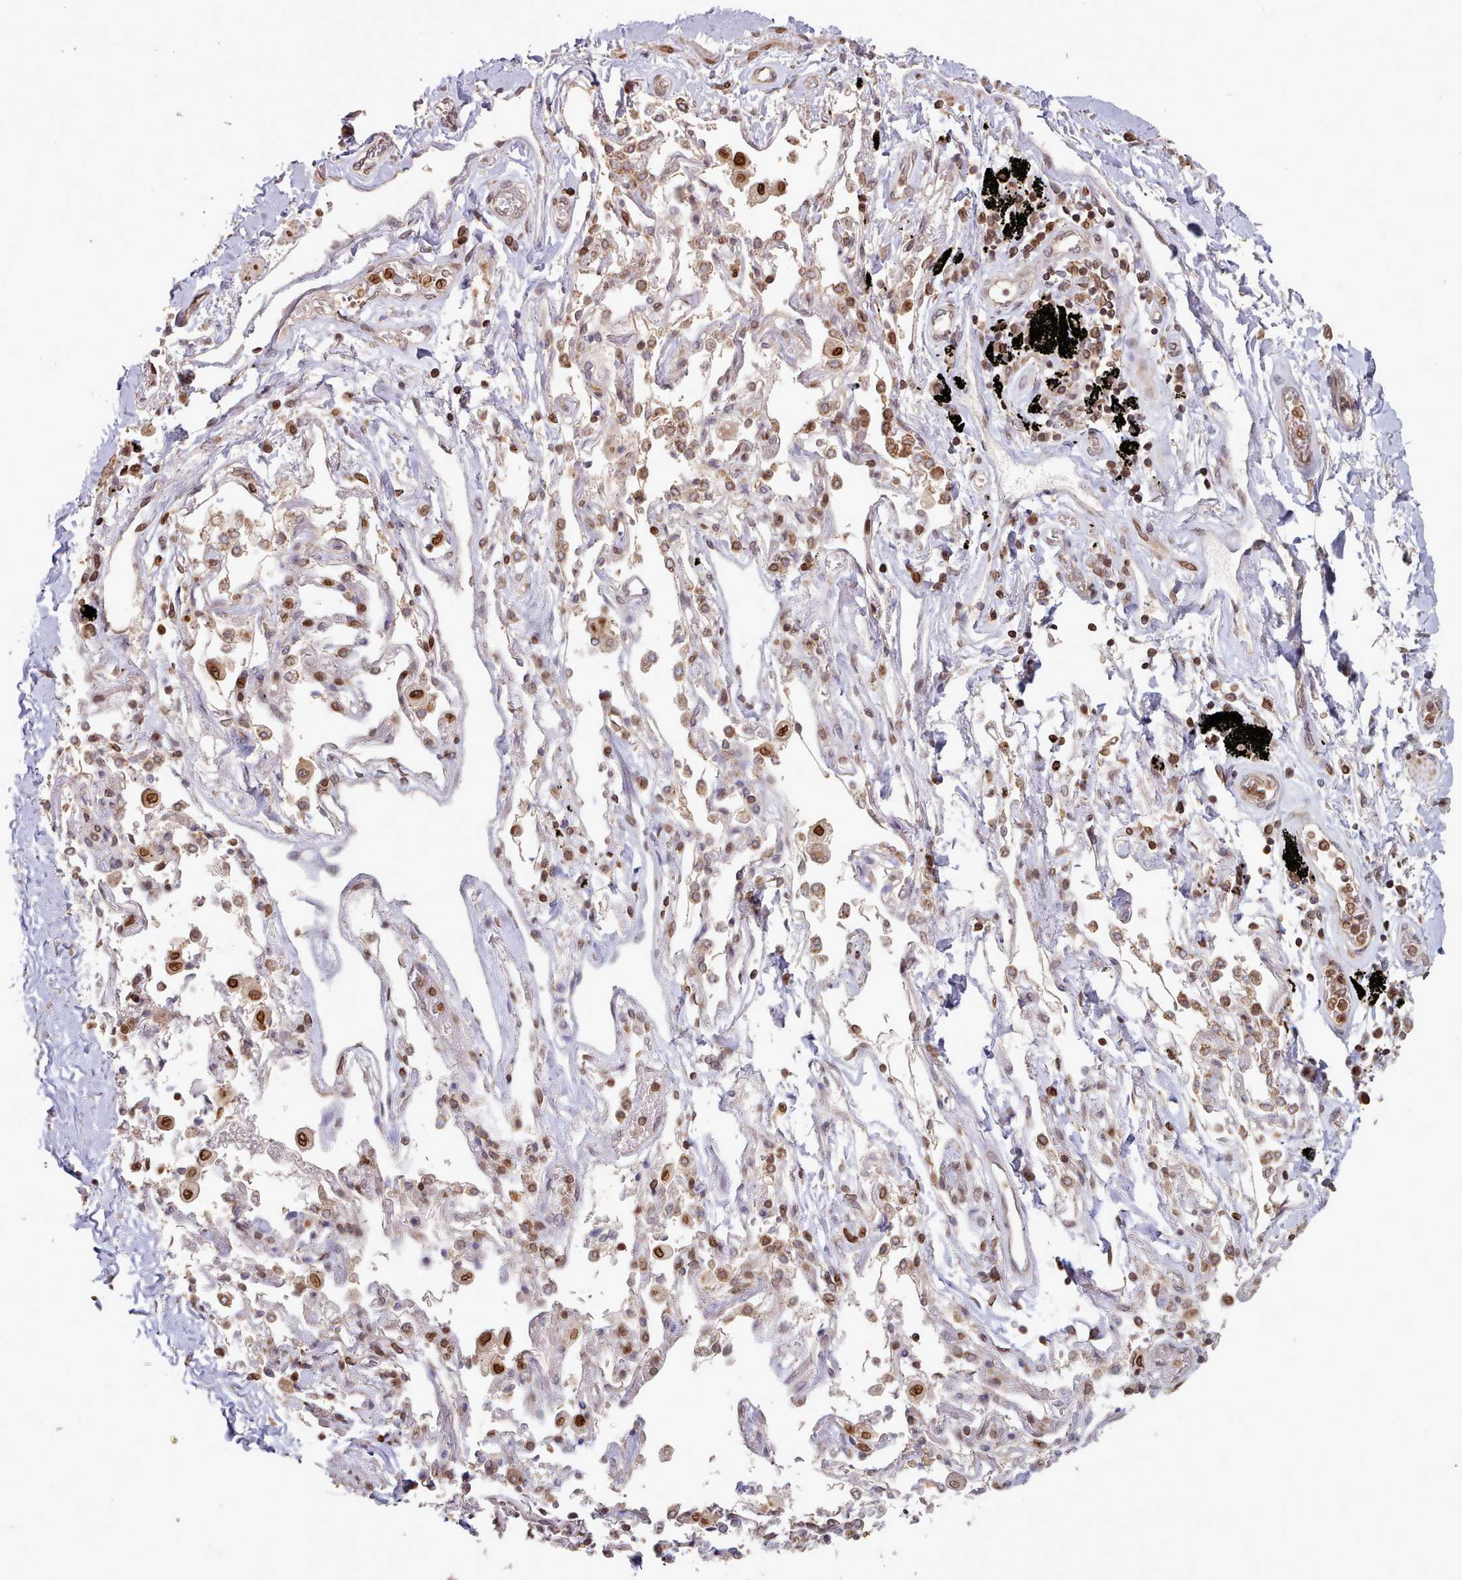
{"staining": {"intensity": "negative", "quantity": "none", "location": "none"}, "tissue": "adipose tissue", "cell_type": "Adipocytes", "image_type": "normal", "snomed": [{"axis": "morphology", "description": "Normal tissue, NOS"}, {"axis": "topography", "description": "Cartilage tissue"}], "caption": "Immunohistochemical staining of unremarkable adipose tissue displays no significant expression in adipocytes.", "gene": "TOR1AIP1", "patient": {"sex": "male", "age": 73}}